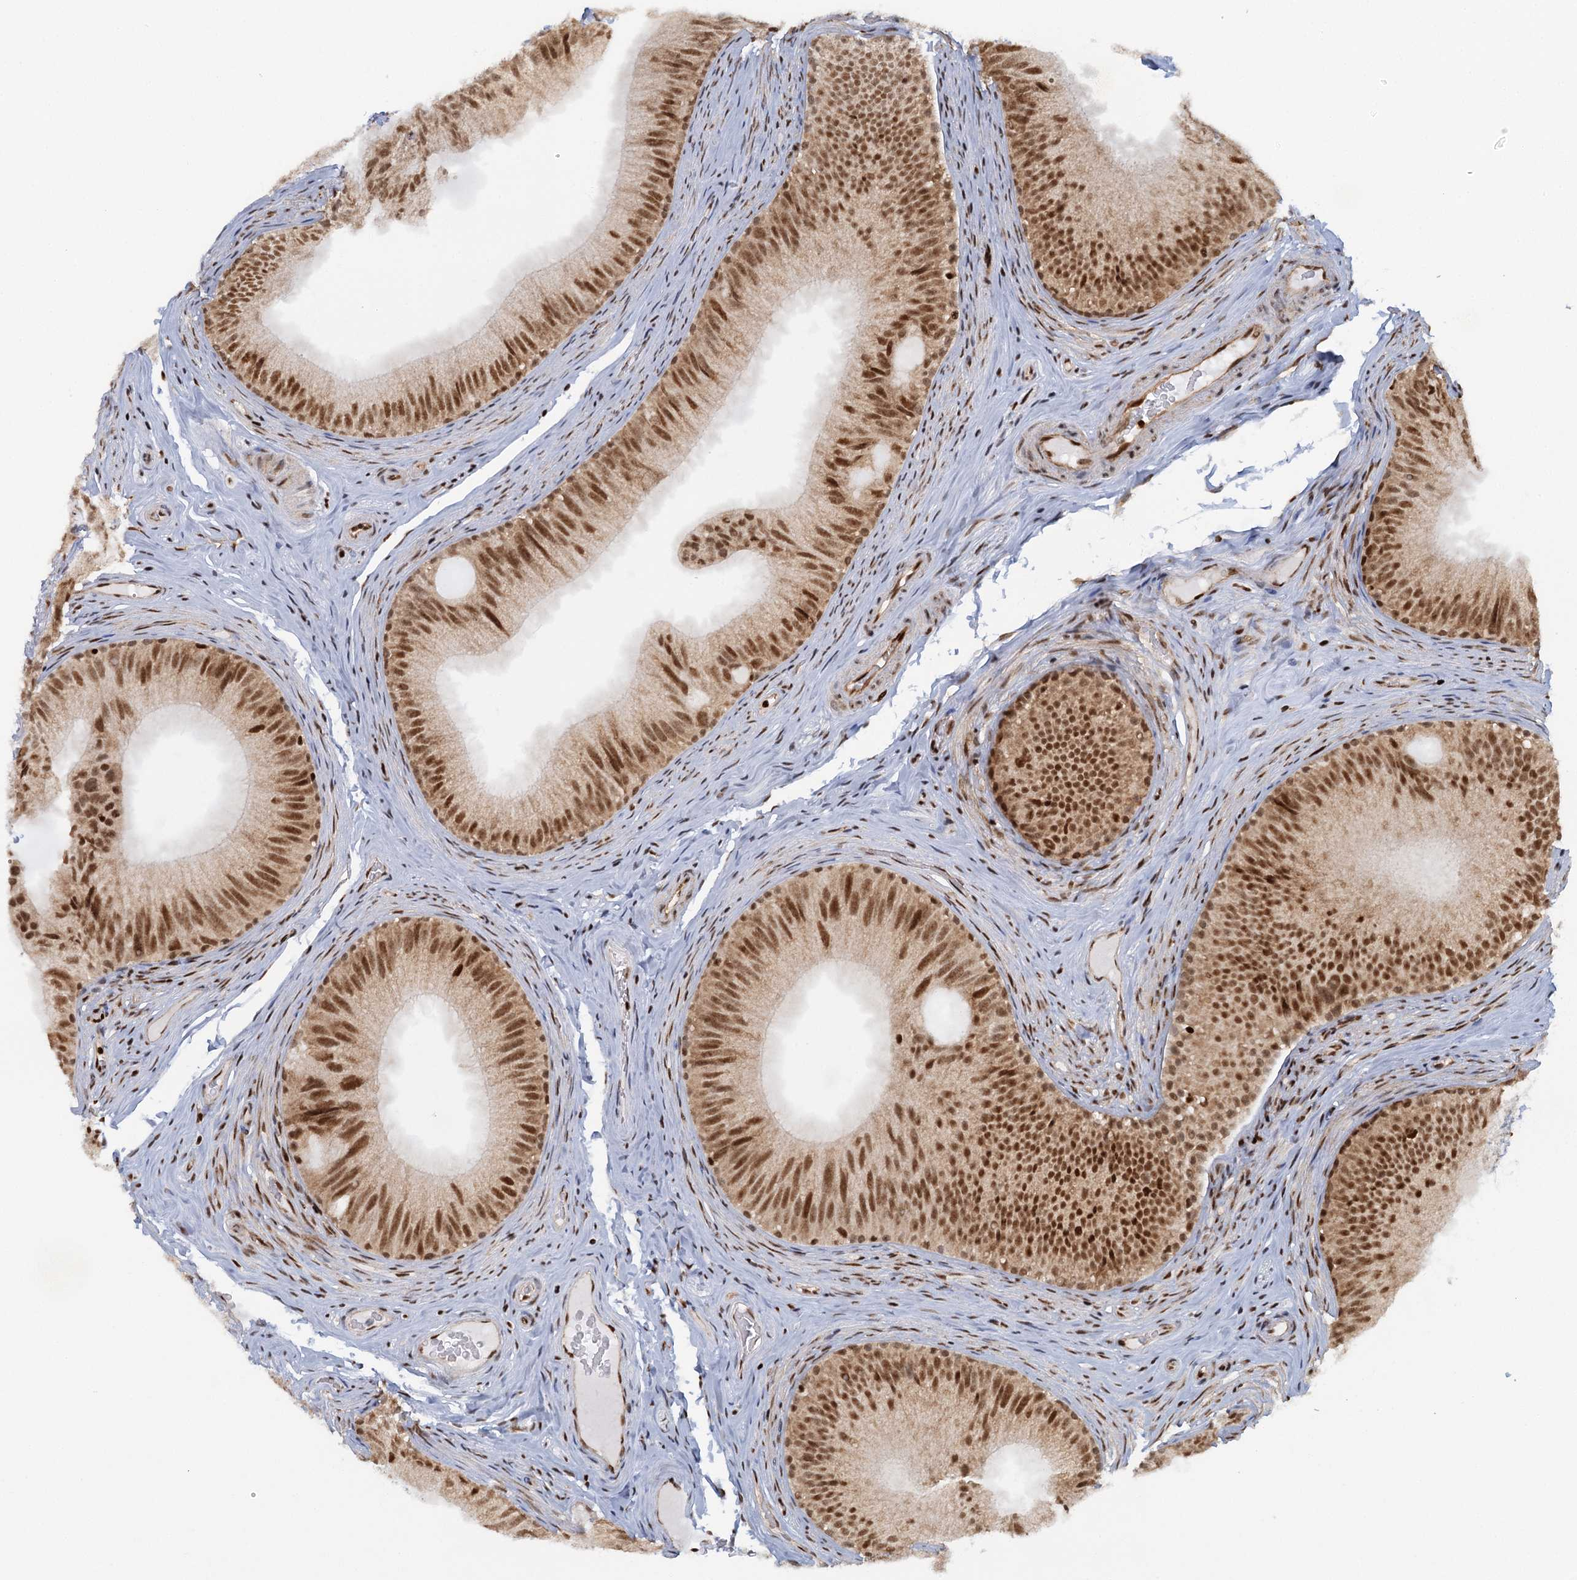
{"staining": {"intensity": "moderate", "quantity": ">75%", "location": "nuclear"}, "tissue": "epididymis", "cell_type": "Glandular cells", "image_type": "normal", "snomed": [{"axis": "morphology", "description": "Normal tissue, NOS"}, {"axis": "topography", "description": "Epididymis"}], "caption": "Normal epididymis was stained to show a protein in brown. There is medium levels of moderate nuclear expression in about >75% of glandular cells. (IHC, brightfield microscopy, high magnification).", "gene": "GPATCH11", "patient": {"sex": "male", "age": 34}}